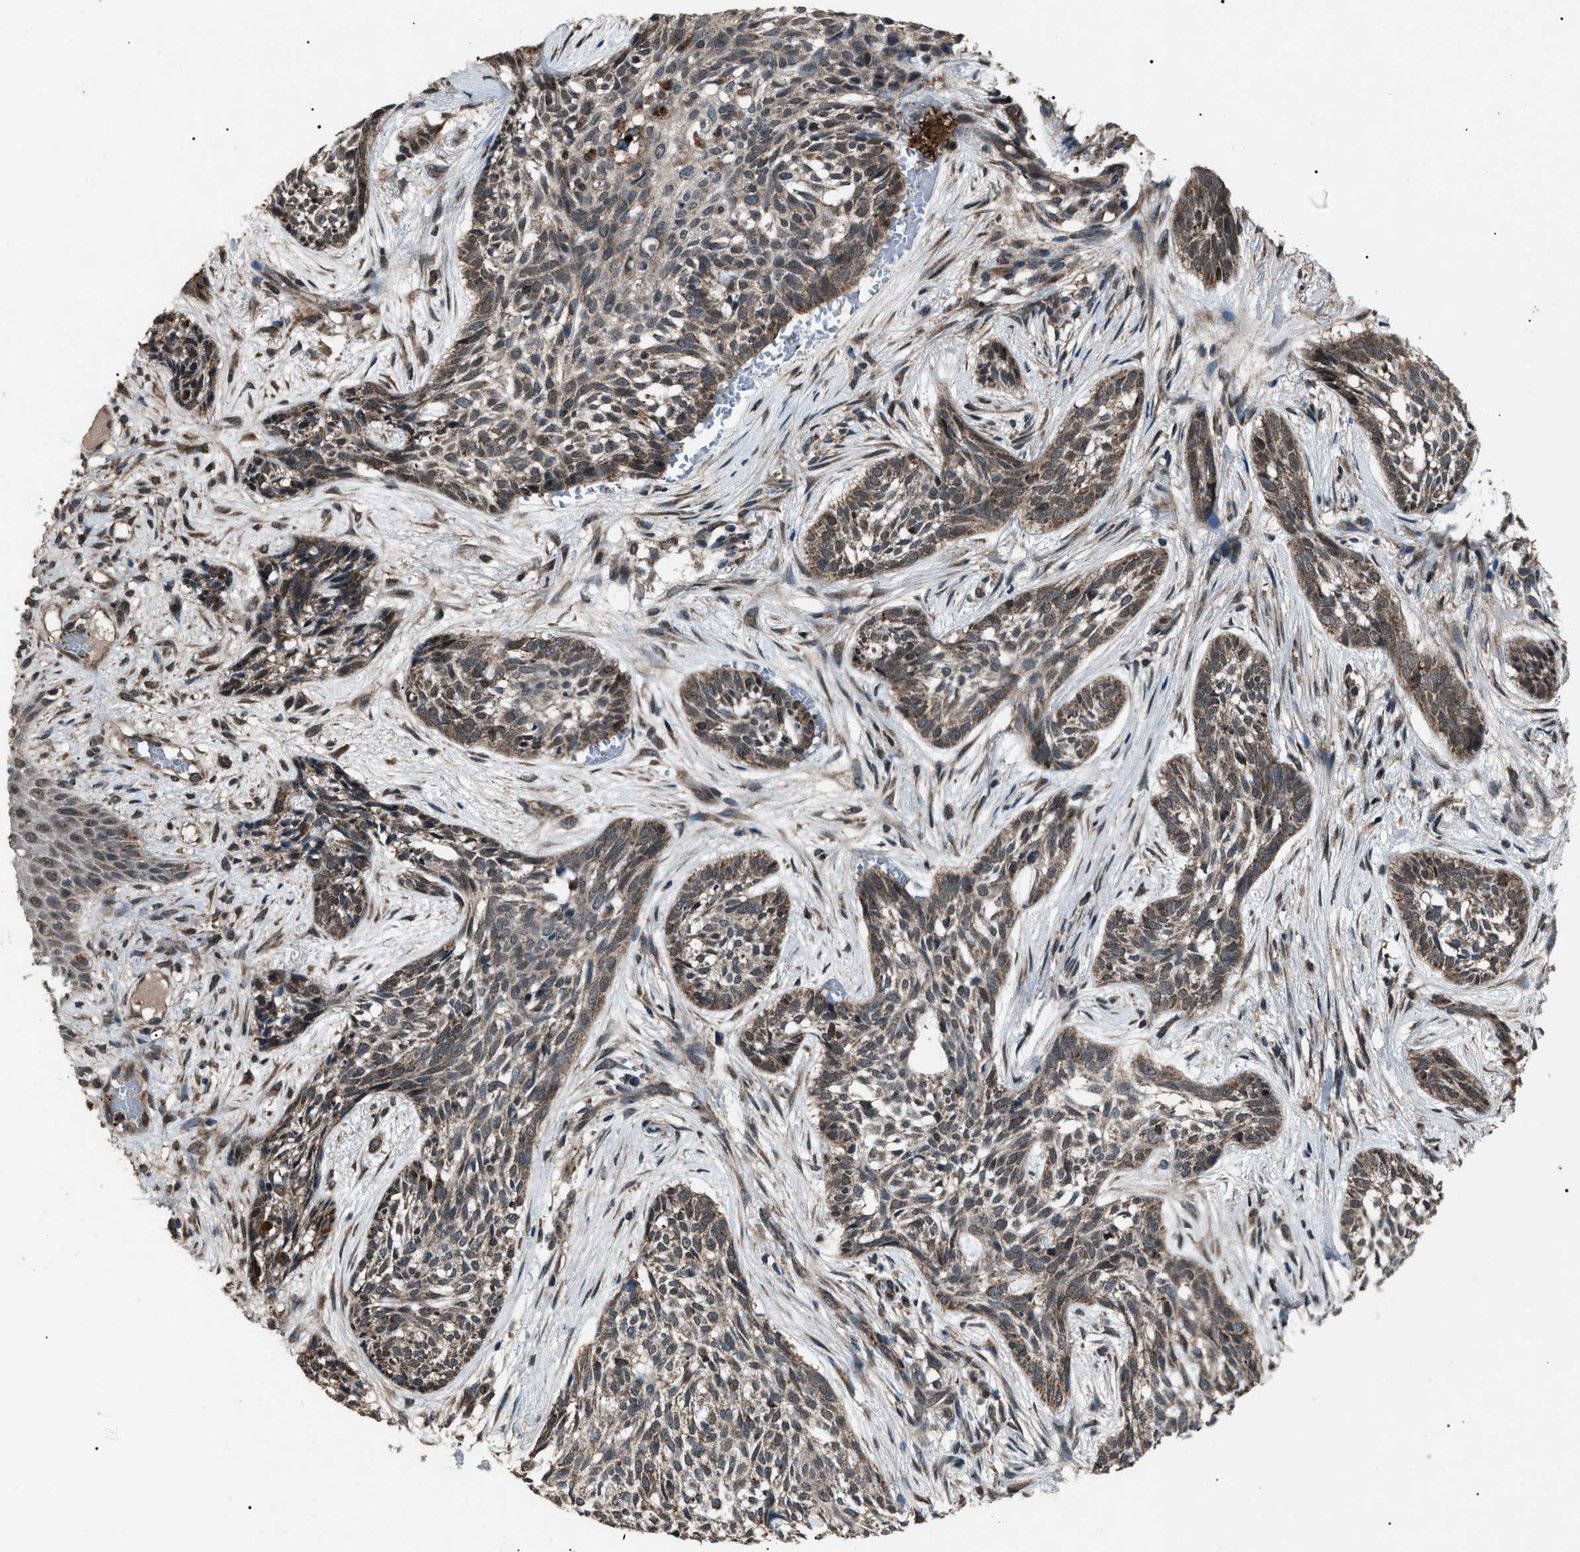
{"staining": {"intensity": "moderate", "quantity": ">75%", "location": "cytoplasmic/membranous"}, "tissue": "skin cancer", "cell_type": "Tumor cells", "image_type": "cancer", "snomed": [{"axis": "morphology", "description": "Basal cell carcinoma"}, {"axis": "topography", "description": "Skin"}], "caption": "Immunohistochemical staining of human skin cancer reveals medium levels of moderate cytoplasmic/membranous positivity in approximately >75% of tumor cells. (Brightfield microscopy of DAB IHC at high magnification).", "gene": "ZFAND2A", "patient": {"sex": "female", "age": 88}}